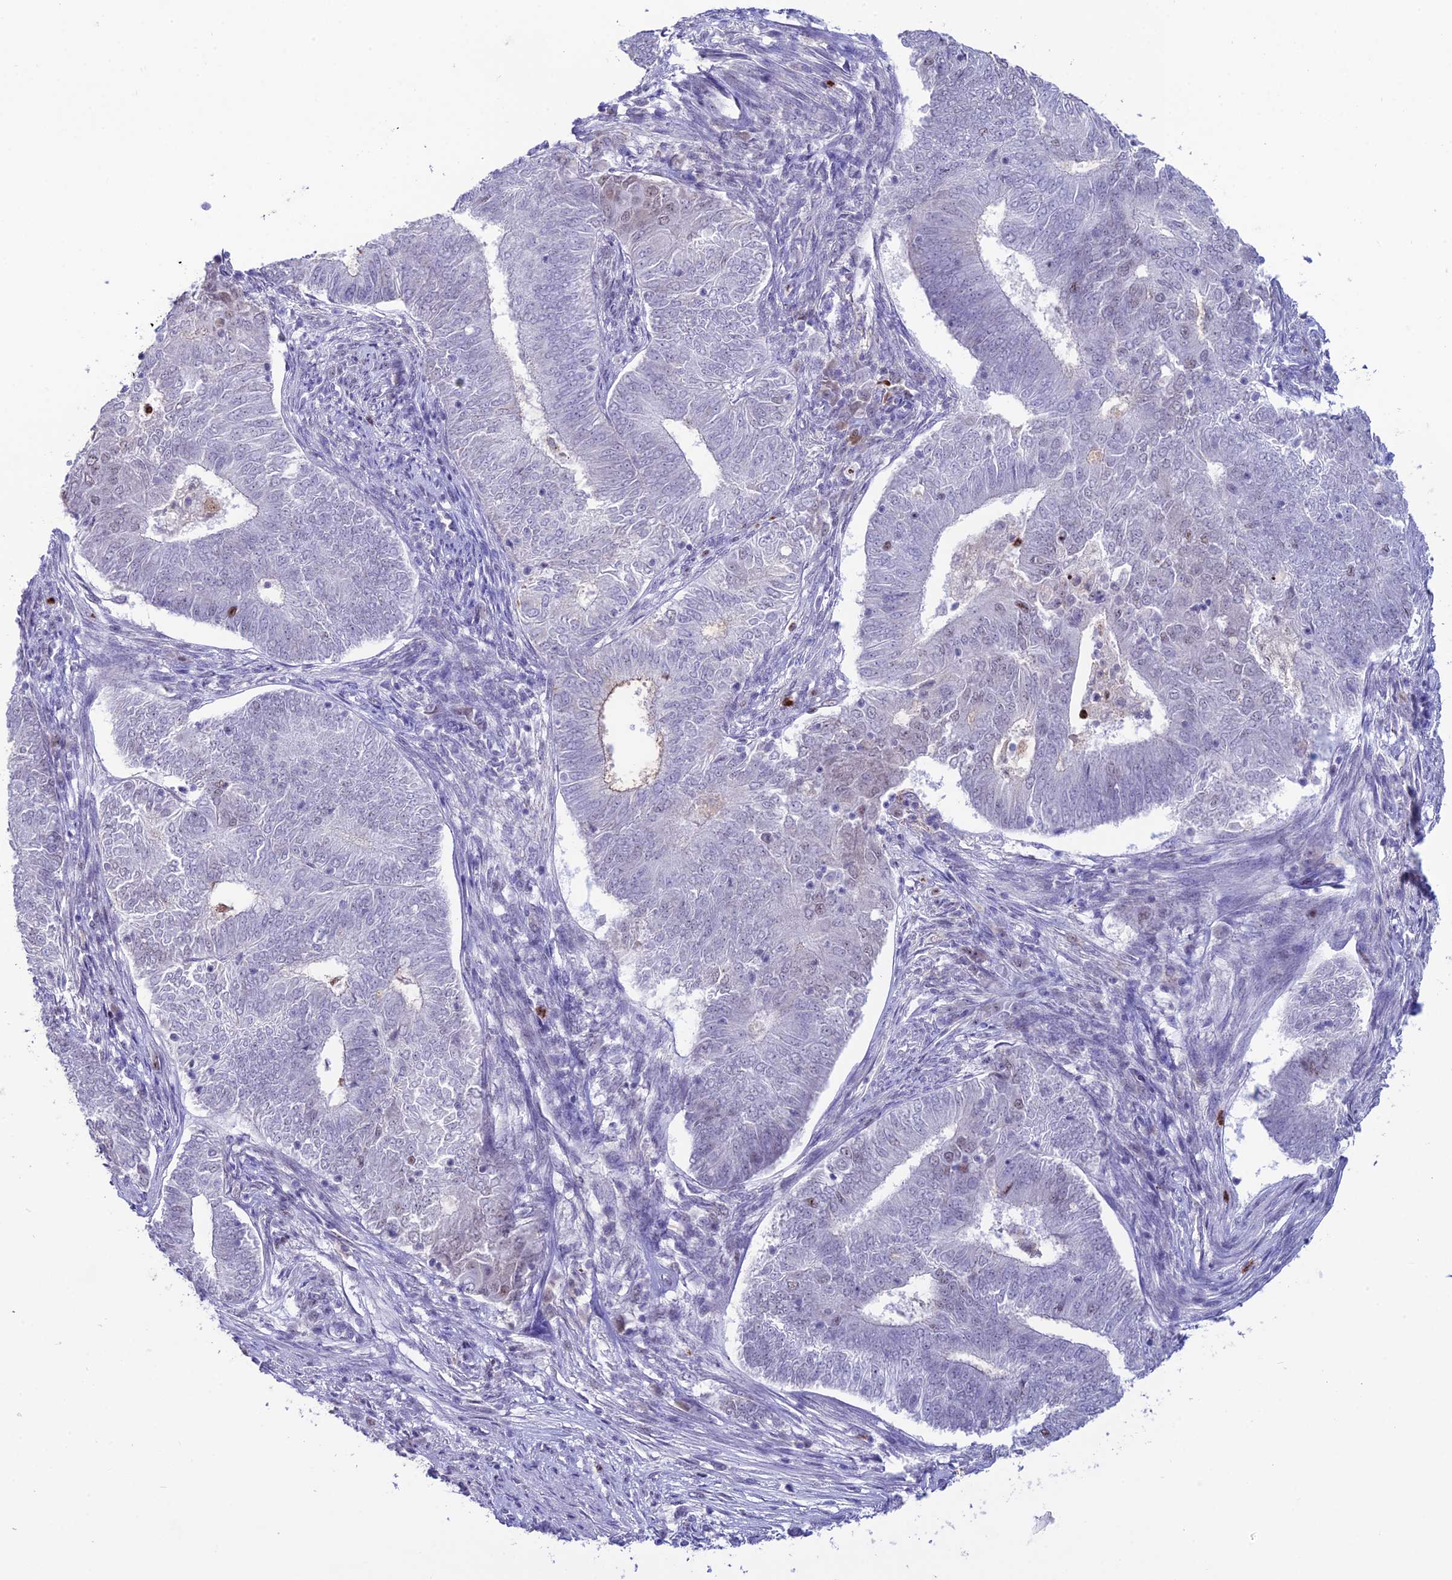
{"staining": {"intensity": "weak", "quantity": "<25%", "location": "nuclear"}, "tissue": "endometrial cancer", "cell_type": "Tumor cells", "image_type": "cancer", "snomed": [{"axis": "morphology", "description": "Adenocarcinoma, NOS"}, {"axis": "topography", "description": "Endometrium"}], "caption": "Endometrial cancer (adenocarcinoma) was stained to show a protein in brown. There is no significant staining in tumor cells.", "gene": "MFSD2B", "patient": {"sex": "female", "age": 62}}